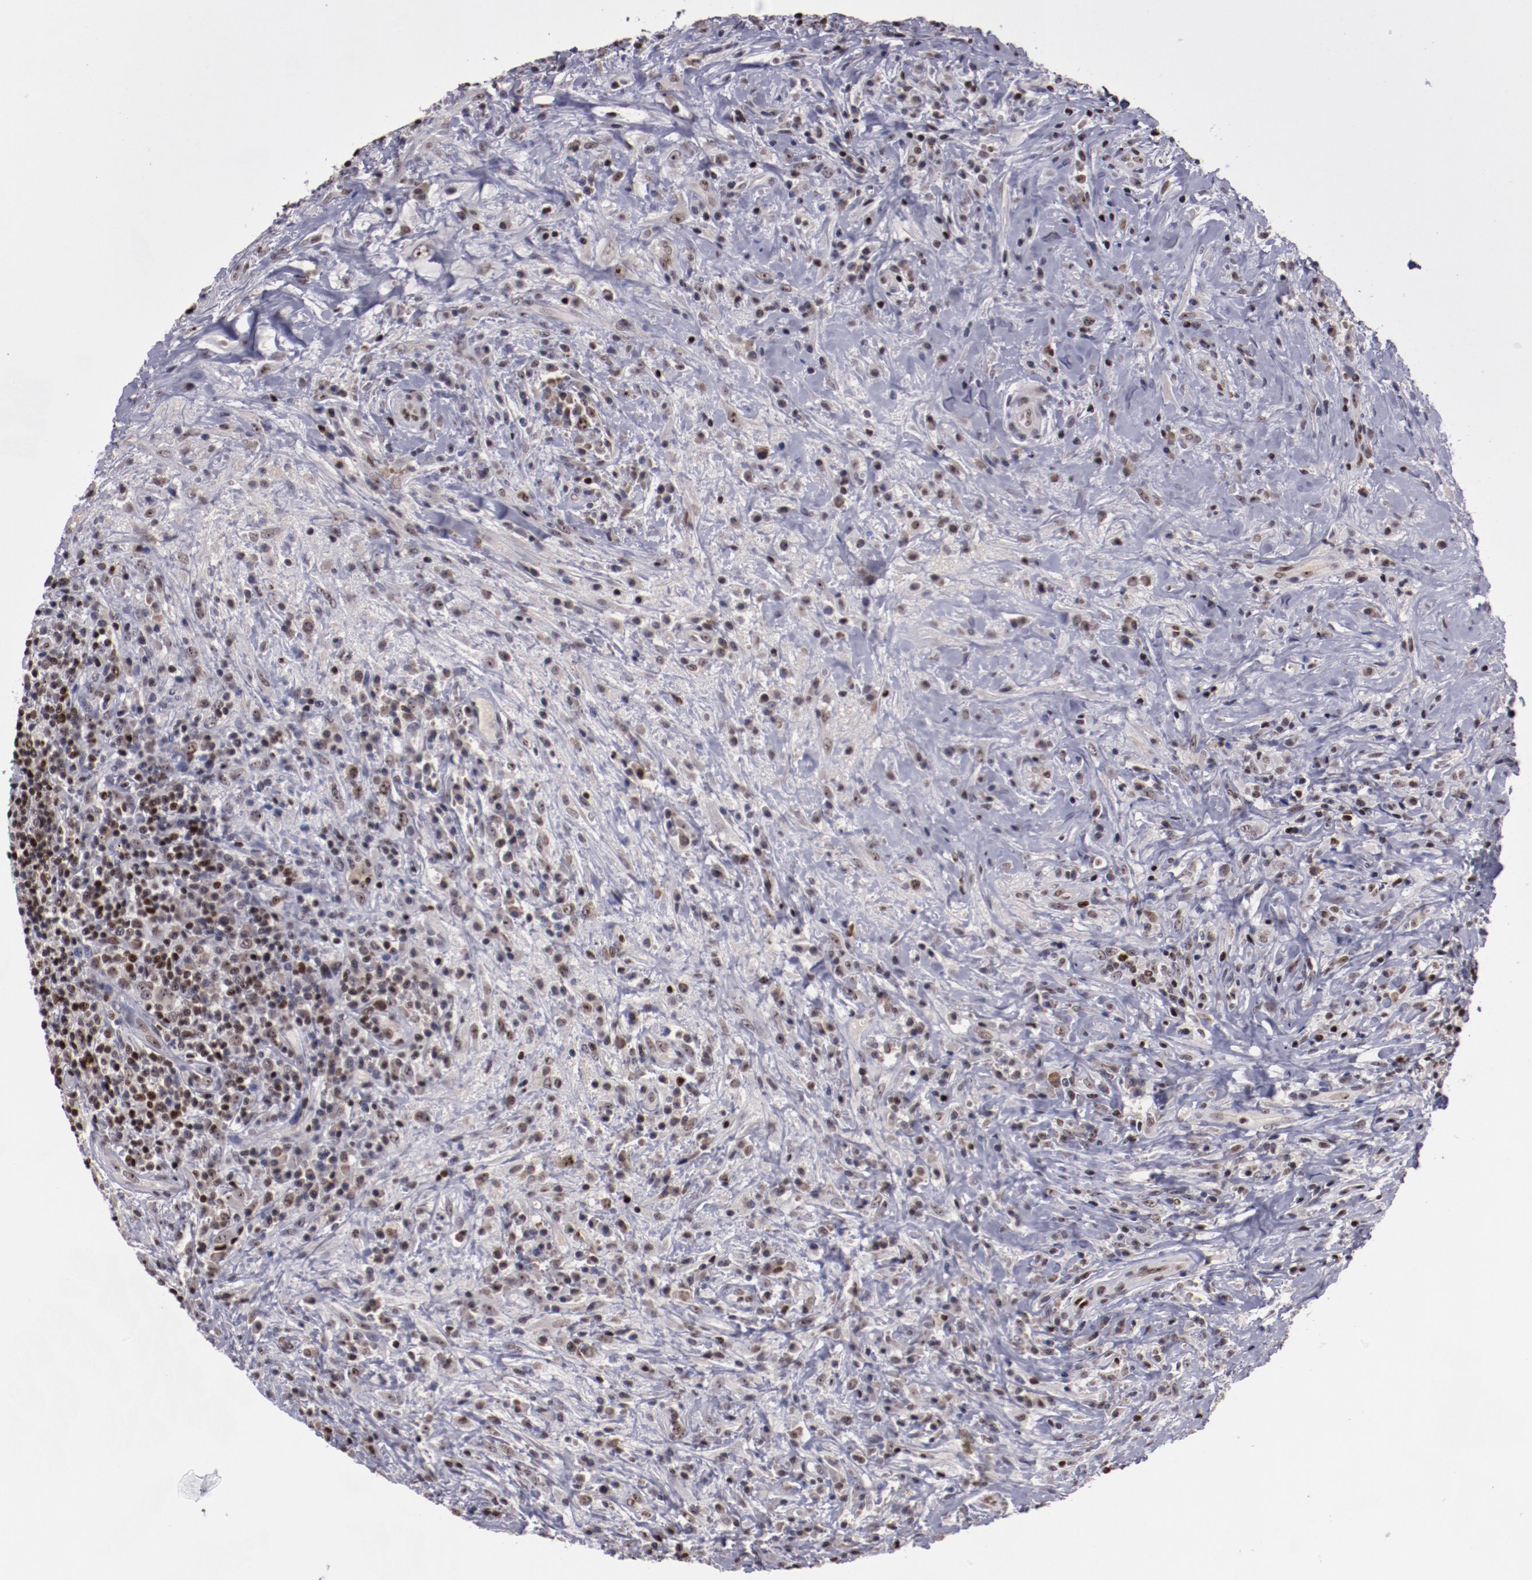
{"staining": {"intensity": "moderate", "quantity": "25%-75%", "location": "cytoplasmic/membranous,nuclear"}, "tissue": "lymphoma", "cell_type": "Tumor cells", "image_type": "cancer", "snomed": [{"axis": "morphology", "description": "Hodgkin's disease, NOS"}, {"axis": "topography", "description": "Lymph node"}], "caption": "Tumor cells show moderate cytoplasmic/membranous and nuclear positivity in about 25%-75% of cells in Hodgkin's disease.", "gene": "DDX24", "patient": {"sex": "female", "age": 25}}